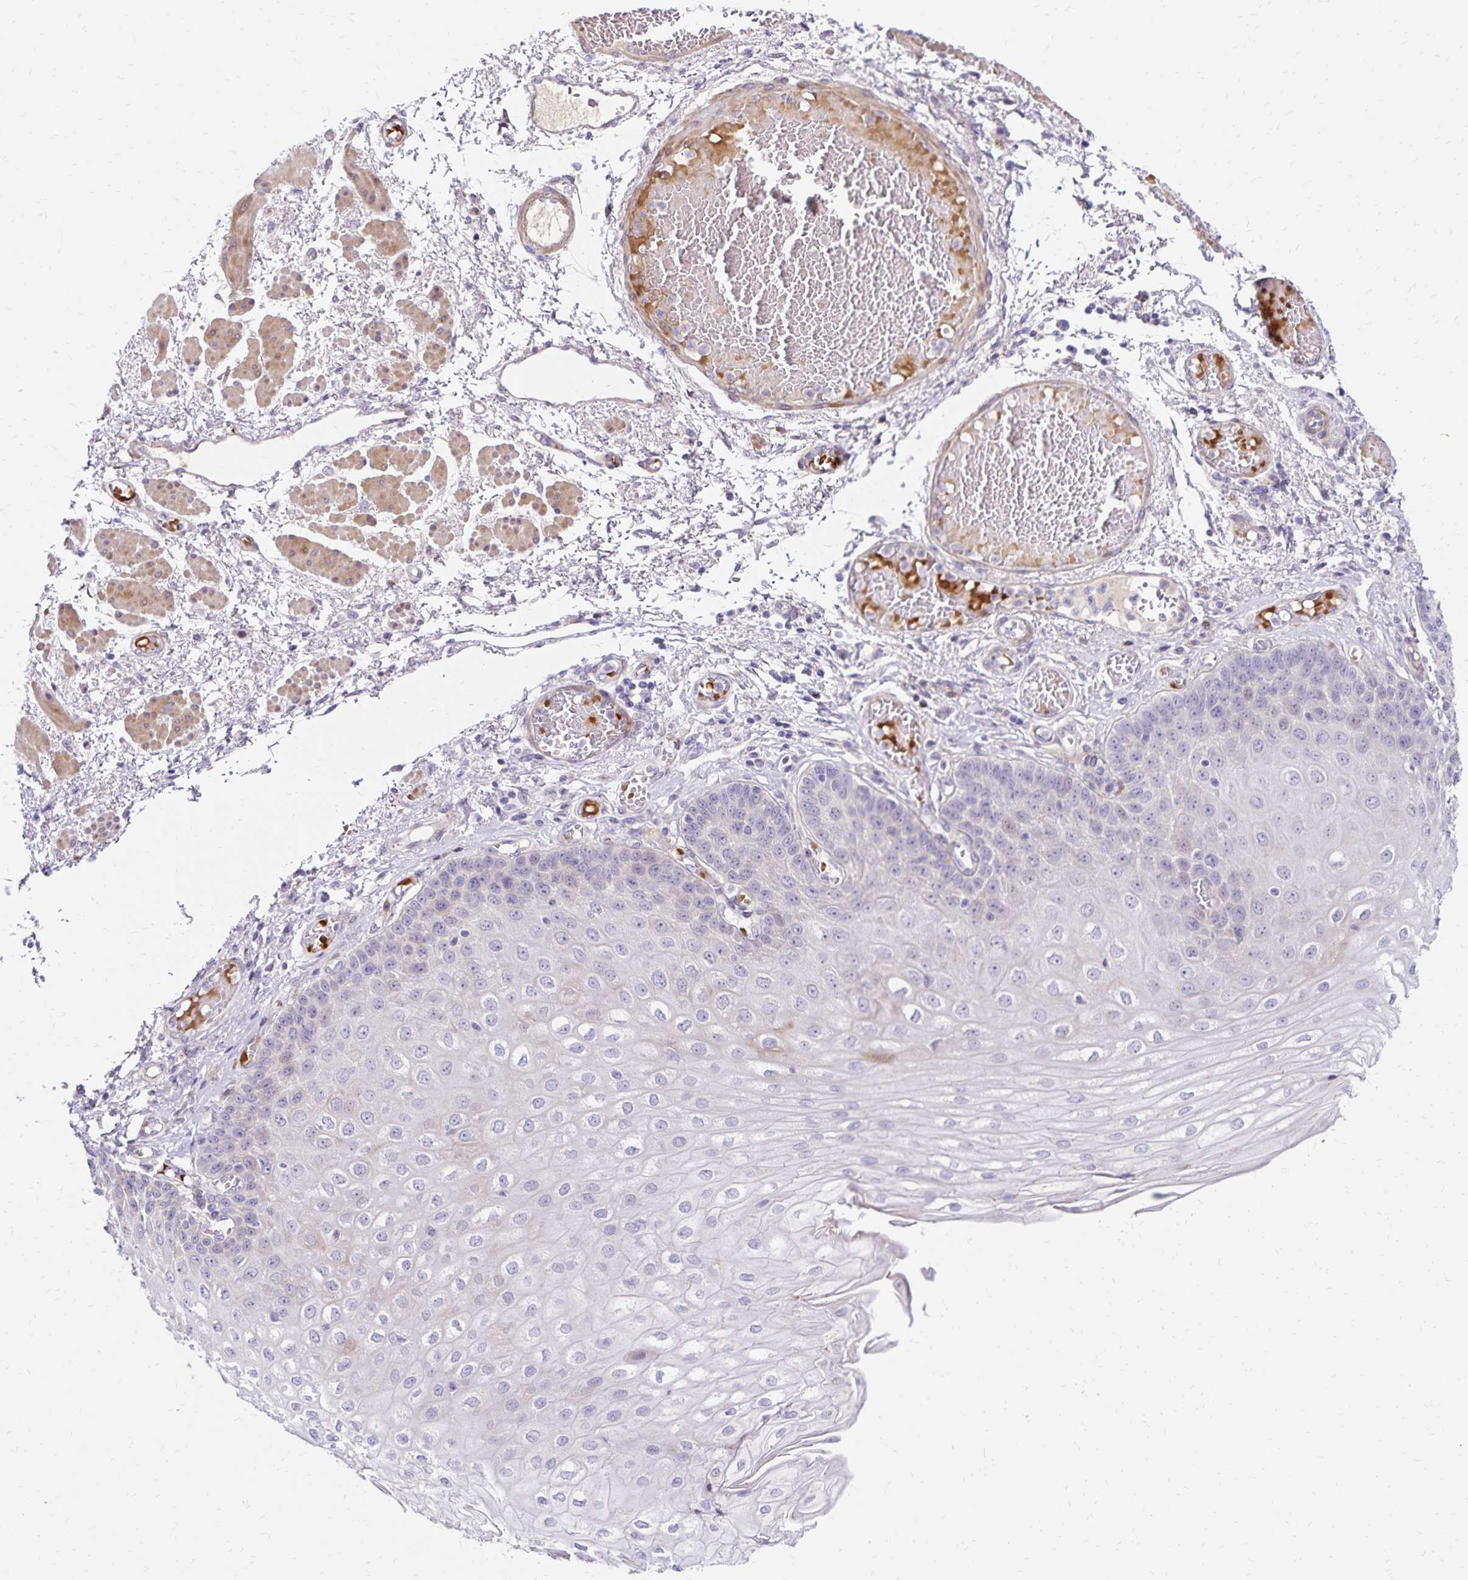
{"staining": {"intensity": "moderate", "quantity": "<25%", "location": "cytoplasmic/membranous"}, "tissue": "esophagus", "cell_type": "Squamous epithelial cells", "image_type": "normal", "snomed": [{"axis": "morphology", "description": "Normal tissue, NOS"}, {"axis": "morphology", "description": "Adenocarcinoma, NOS"}, {"axis": "topography", "description": "Esophagus"}], "caption": "Squamous epithelial cells display moderate cytoplasmic/membranous positivity in approximately <25% of cells in benign esophagus.", "gene": "NECAP1", "patient": {"sex": "male", "age": 81}}